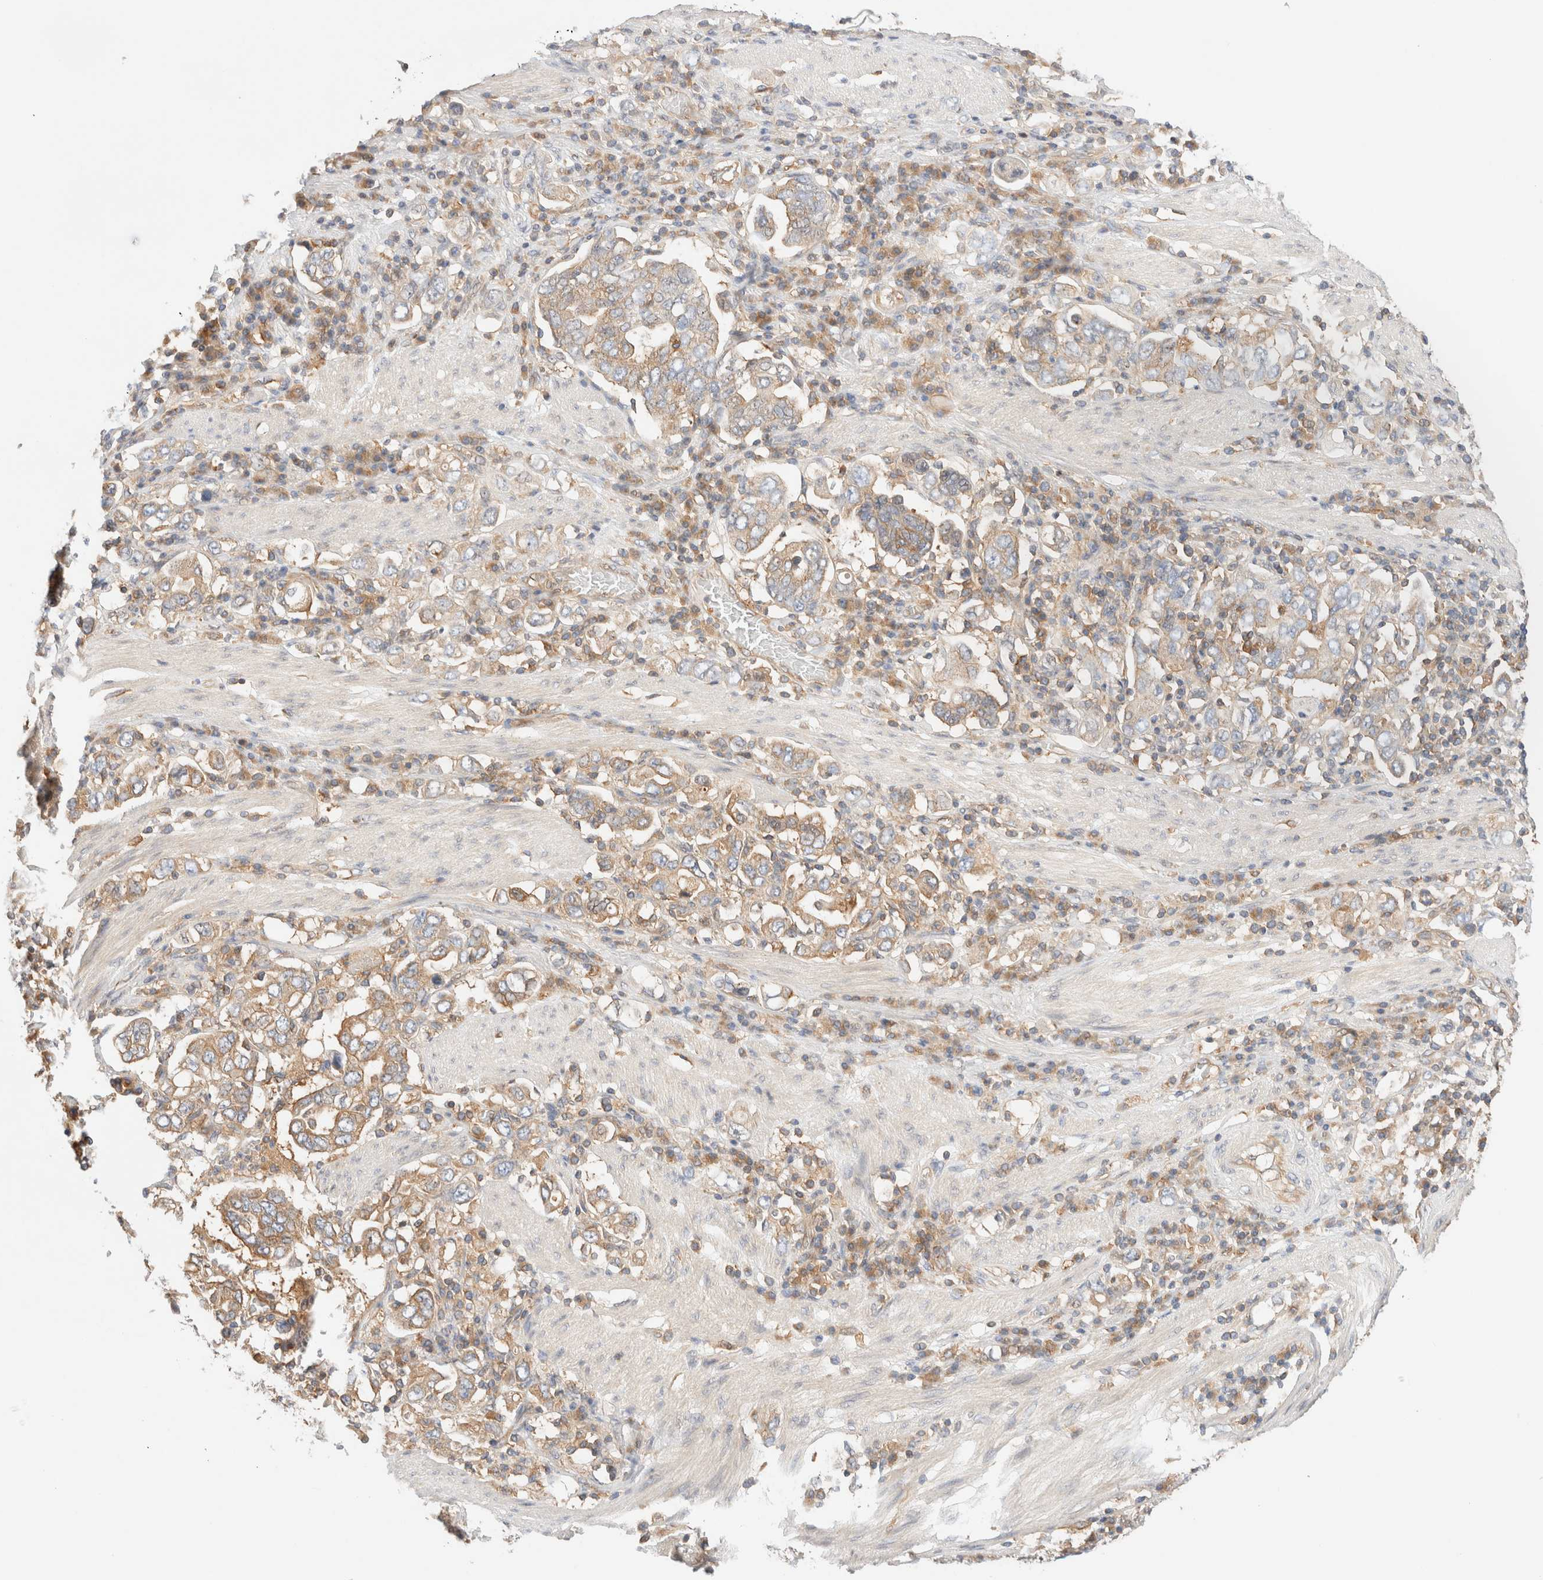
{"staining": {"intensity": "weak", "quantity": "25%-75%", "location": "cytoplasmic/membranous"}, "tissue": "stomach cancer", "cell_type": "Tumor cells", "image_type": "cancer", "snomed": [{"axis": "morphology", "description": "Adenocarcinoma, NOS"}, {"axis": "topography", "description": "Stomach, upper"}], "caption": "This is a photomicrograph of immunohistochemistry staining of stomach cancer (adenocarcinoma), which shows weak positivity in the cytoplasmic/membranous of tumor cells.", "gene": "RABEP1", "patient": {"sex": "male", "age": 62}}